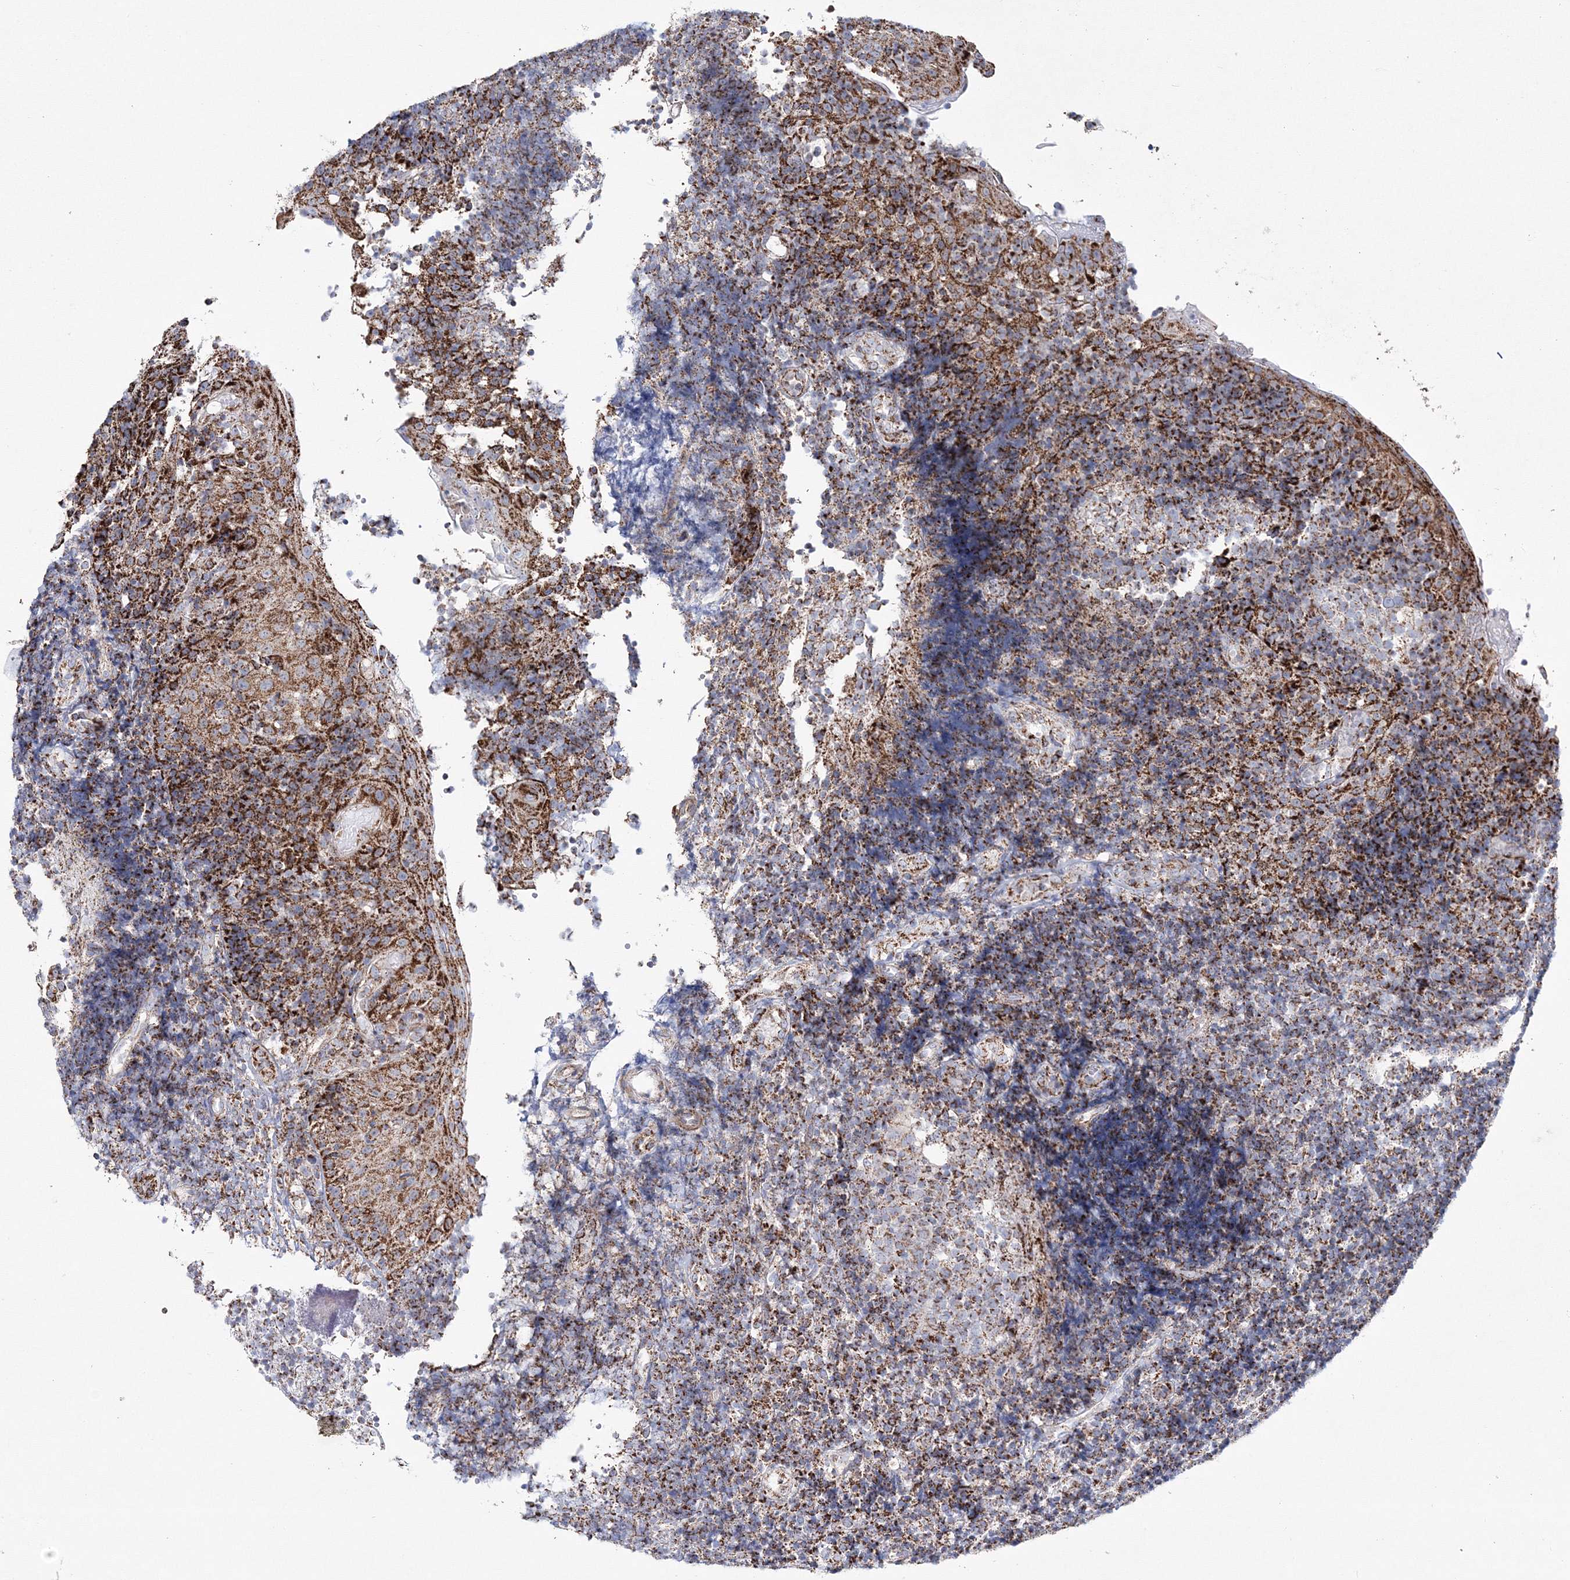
{"staining": {"intensity": "moderate", "quantity": "25%-75%", "location": "cytoplasmic/membranous"}, "tissue": "tonsil", "cell_type": "Germinal center cells", "image_type": "normal", "snomed": [{"axis": "morphology", "description": "Normal tissue, NOS"}, {"axis": "topography", "description": "Tonsil"}], "caption": "DAB immunohistochemical staining of normal human tonsil exhibits moderate cytoplasmic/membranous protein staining in approximately 25%-75% of germinal center cells.", "gene": "HIBCH", "patient": {"sex": "female", "age": 40}}